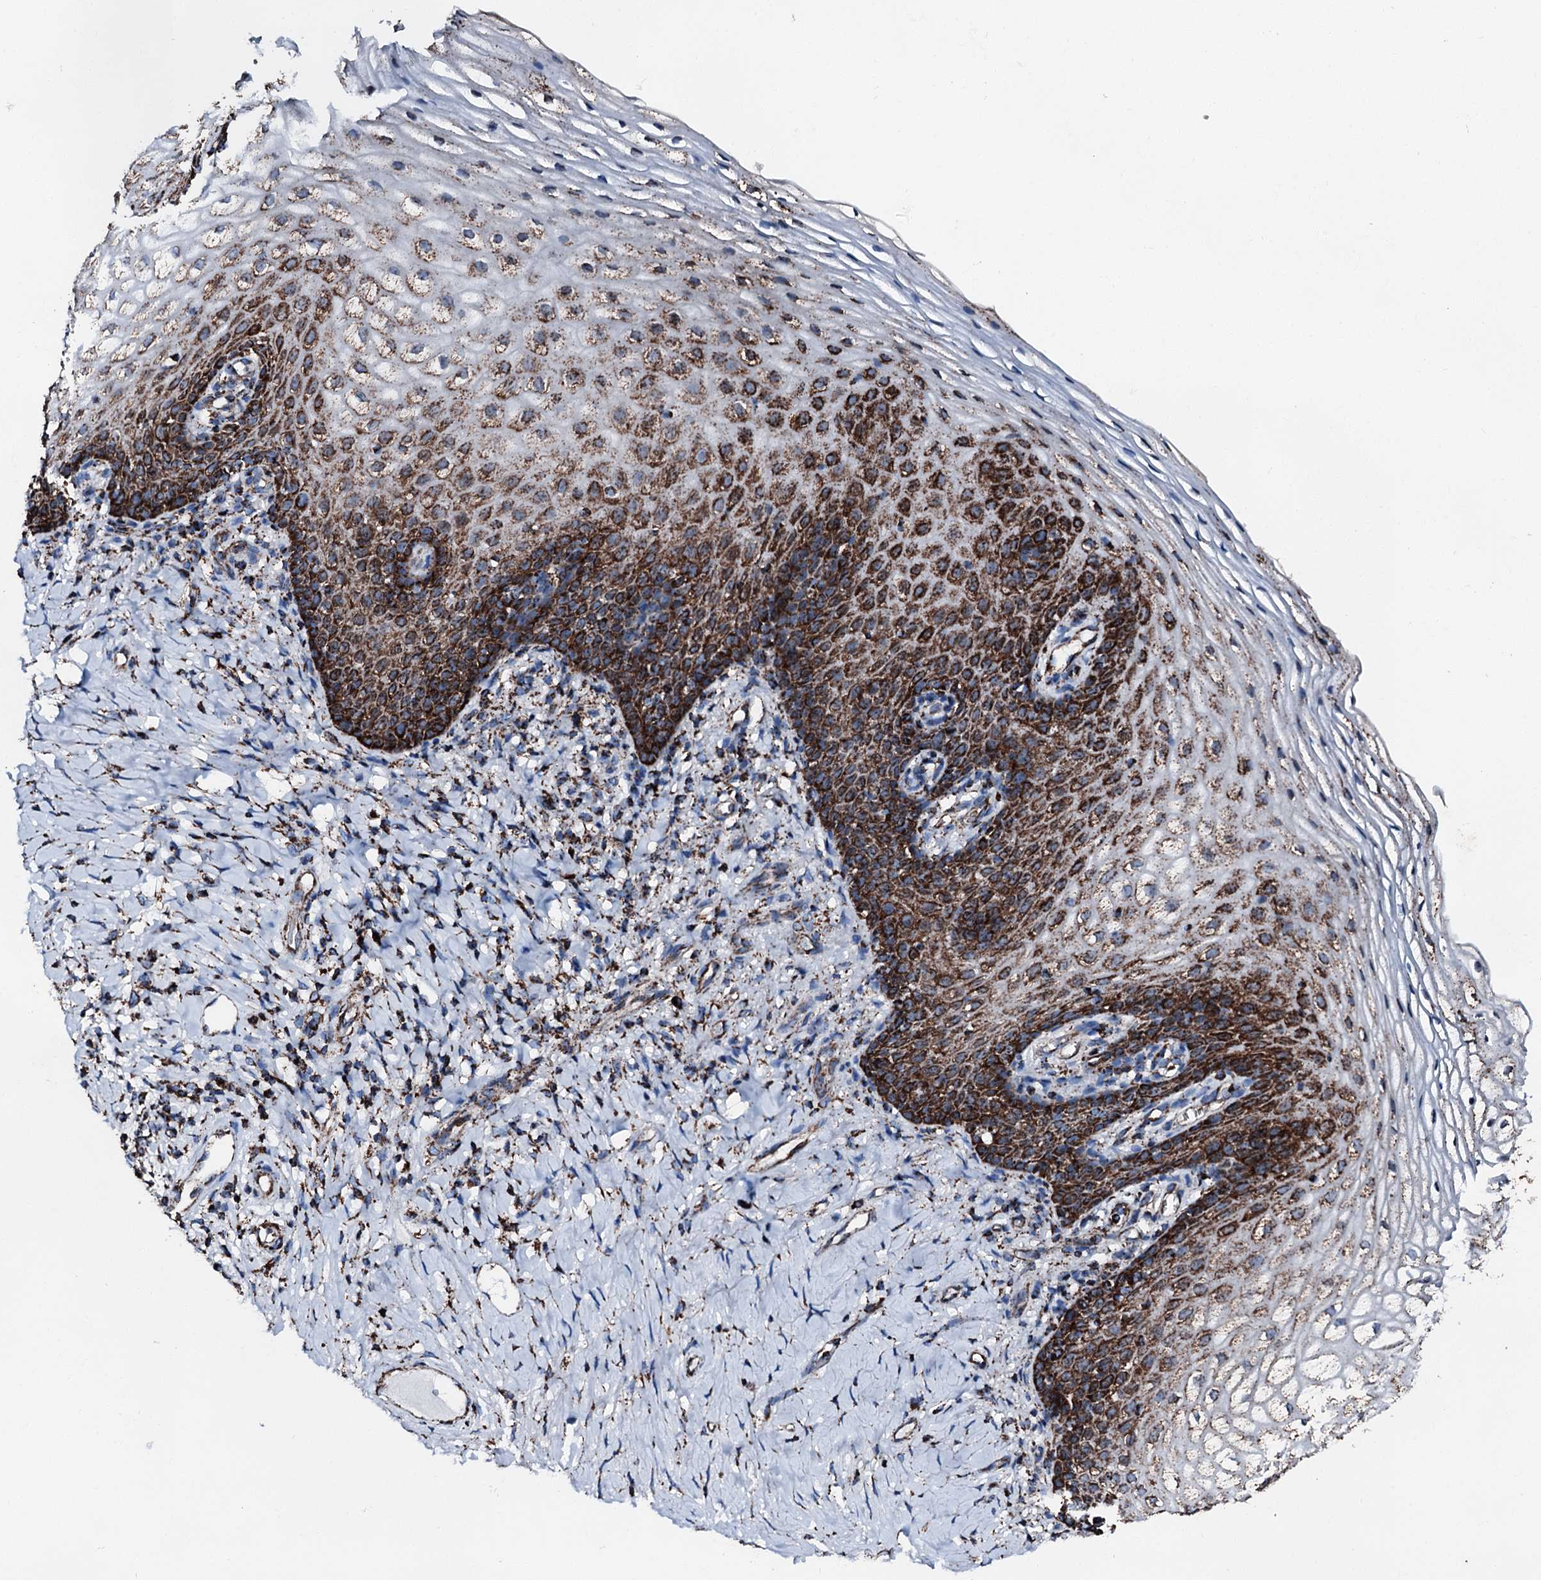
{"staining": {"intensity": "strong", "quantity": ">75%", "location": "cytoplasmic/membranous"}, "tissue": "vagina", "cell_type": "Squamous epithelial cells", "image_type": "normal", "snomed": [{"axis": "morphology", "description": "Normal tissue, NOS"}, {"axis": "topography", "description": "Vagina"}], "caption": "A high amount of strong cytoplasmic/membranous positivity is seen in about >75% of squamous epithelial cells in unremarkable vagina. The staining is performed using DAB (3,3'-diaminobenzidine) brown chromogen to label protein expression. The nuclei are counter-stained blue using hematoxylin.", "gene": "HADH", "patient": {"sex": "female", "age": 60}}